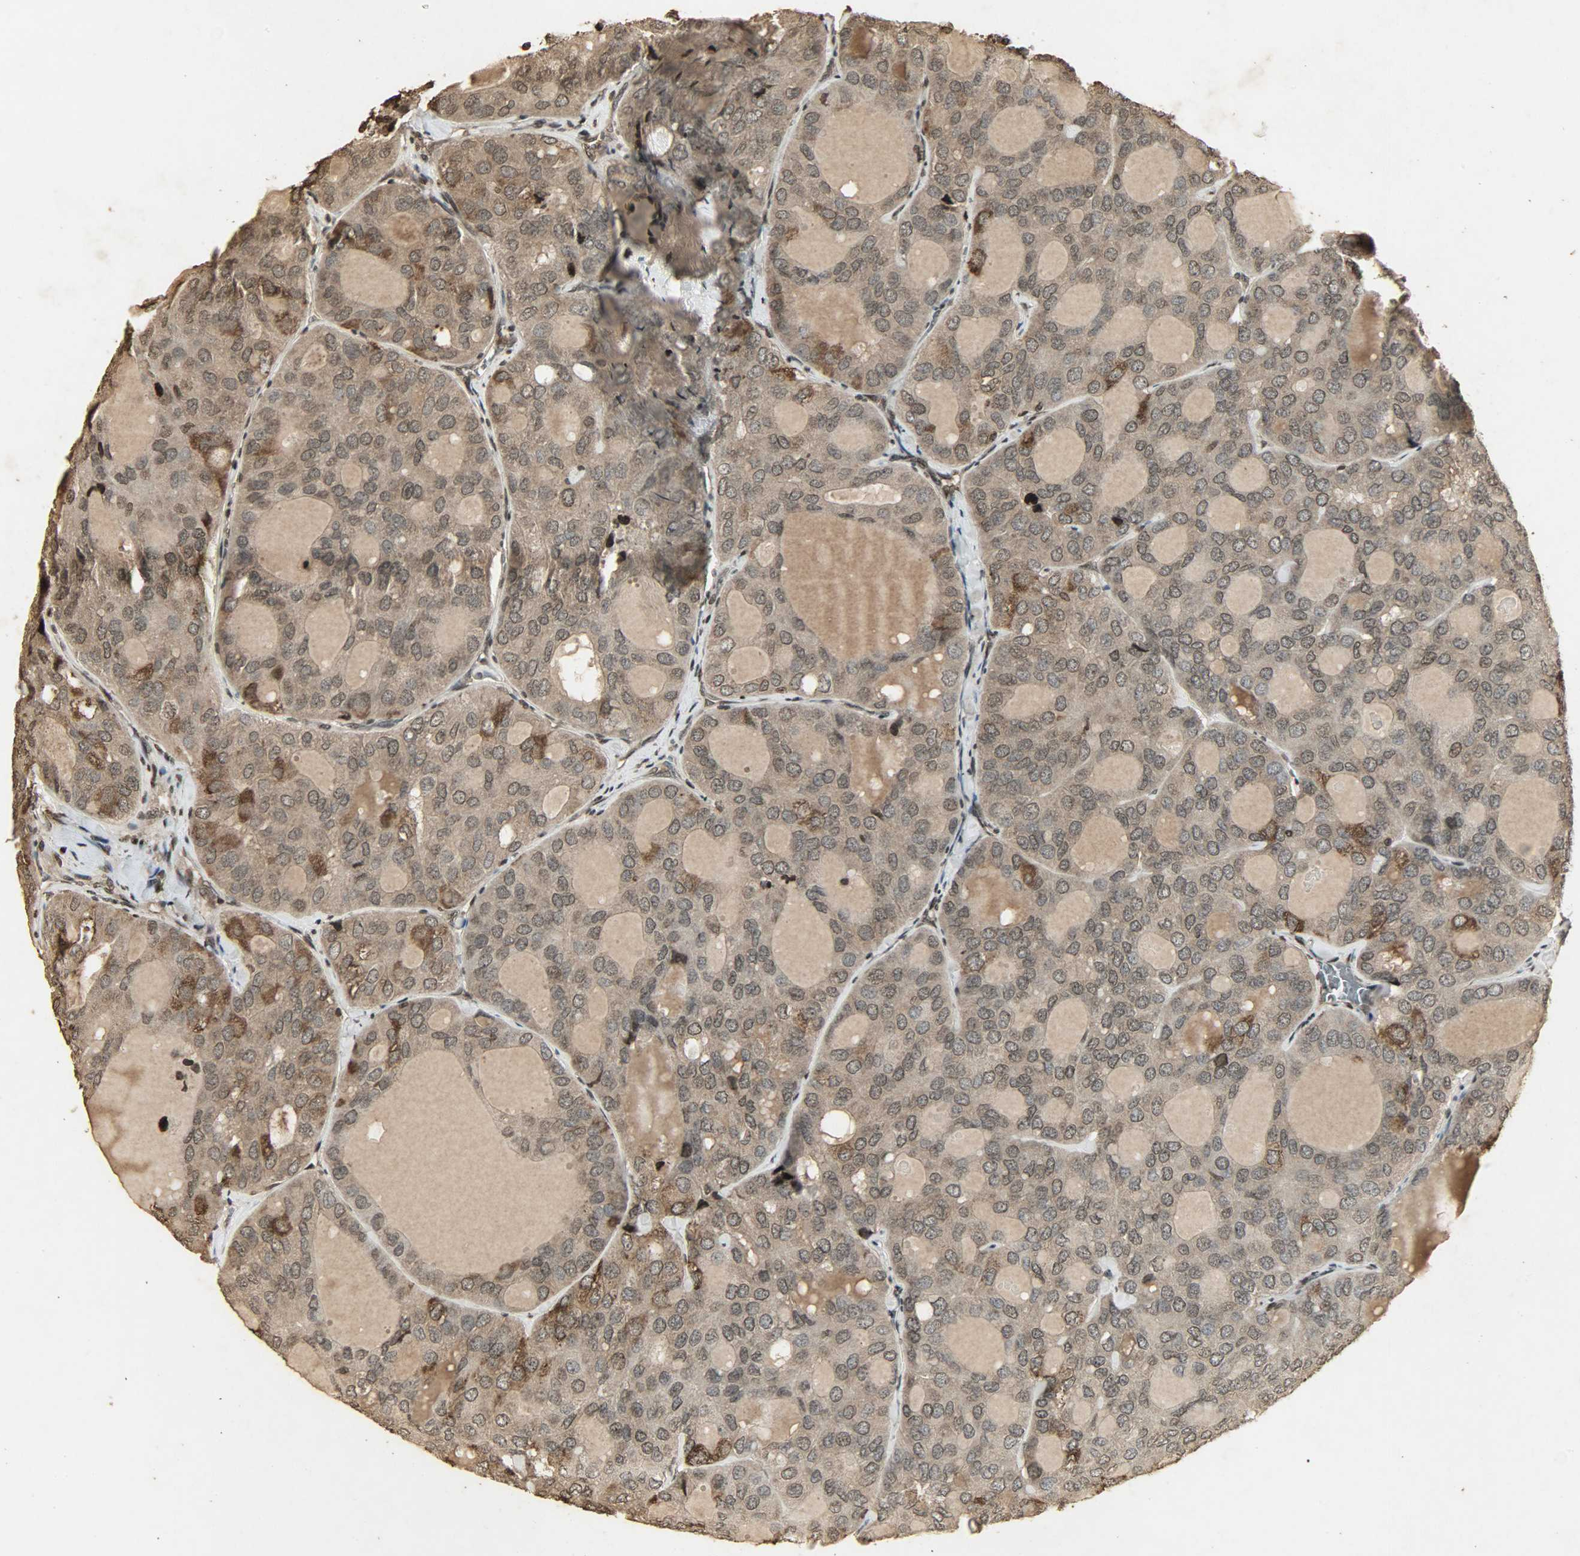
{"staining": {"intensity": "moderate", "quantity": ">75%", "location": "cytoplasmic/membranous,nuclear"}, "tissue": "thyroid cancer", "cell_type": "Tumor cells", "image_type": "cancer", "snomed": [{"axis": "morphology", "description": "Follicular adenoma carcinoma, NOS"}, {"axis": "topography", "description": "Thyroid gland"}], "caption": "Tumor cells demonstrate medium levels of moderate cytoplasmic/membranous and nuclear positivity in about >75% of cells in human thyroid follicular adenoma carcinoma.", "gene": "PPP3R1", "patient": {"sex": "male", "age": 75}}